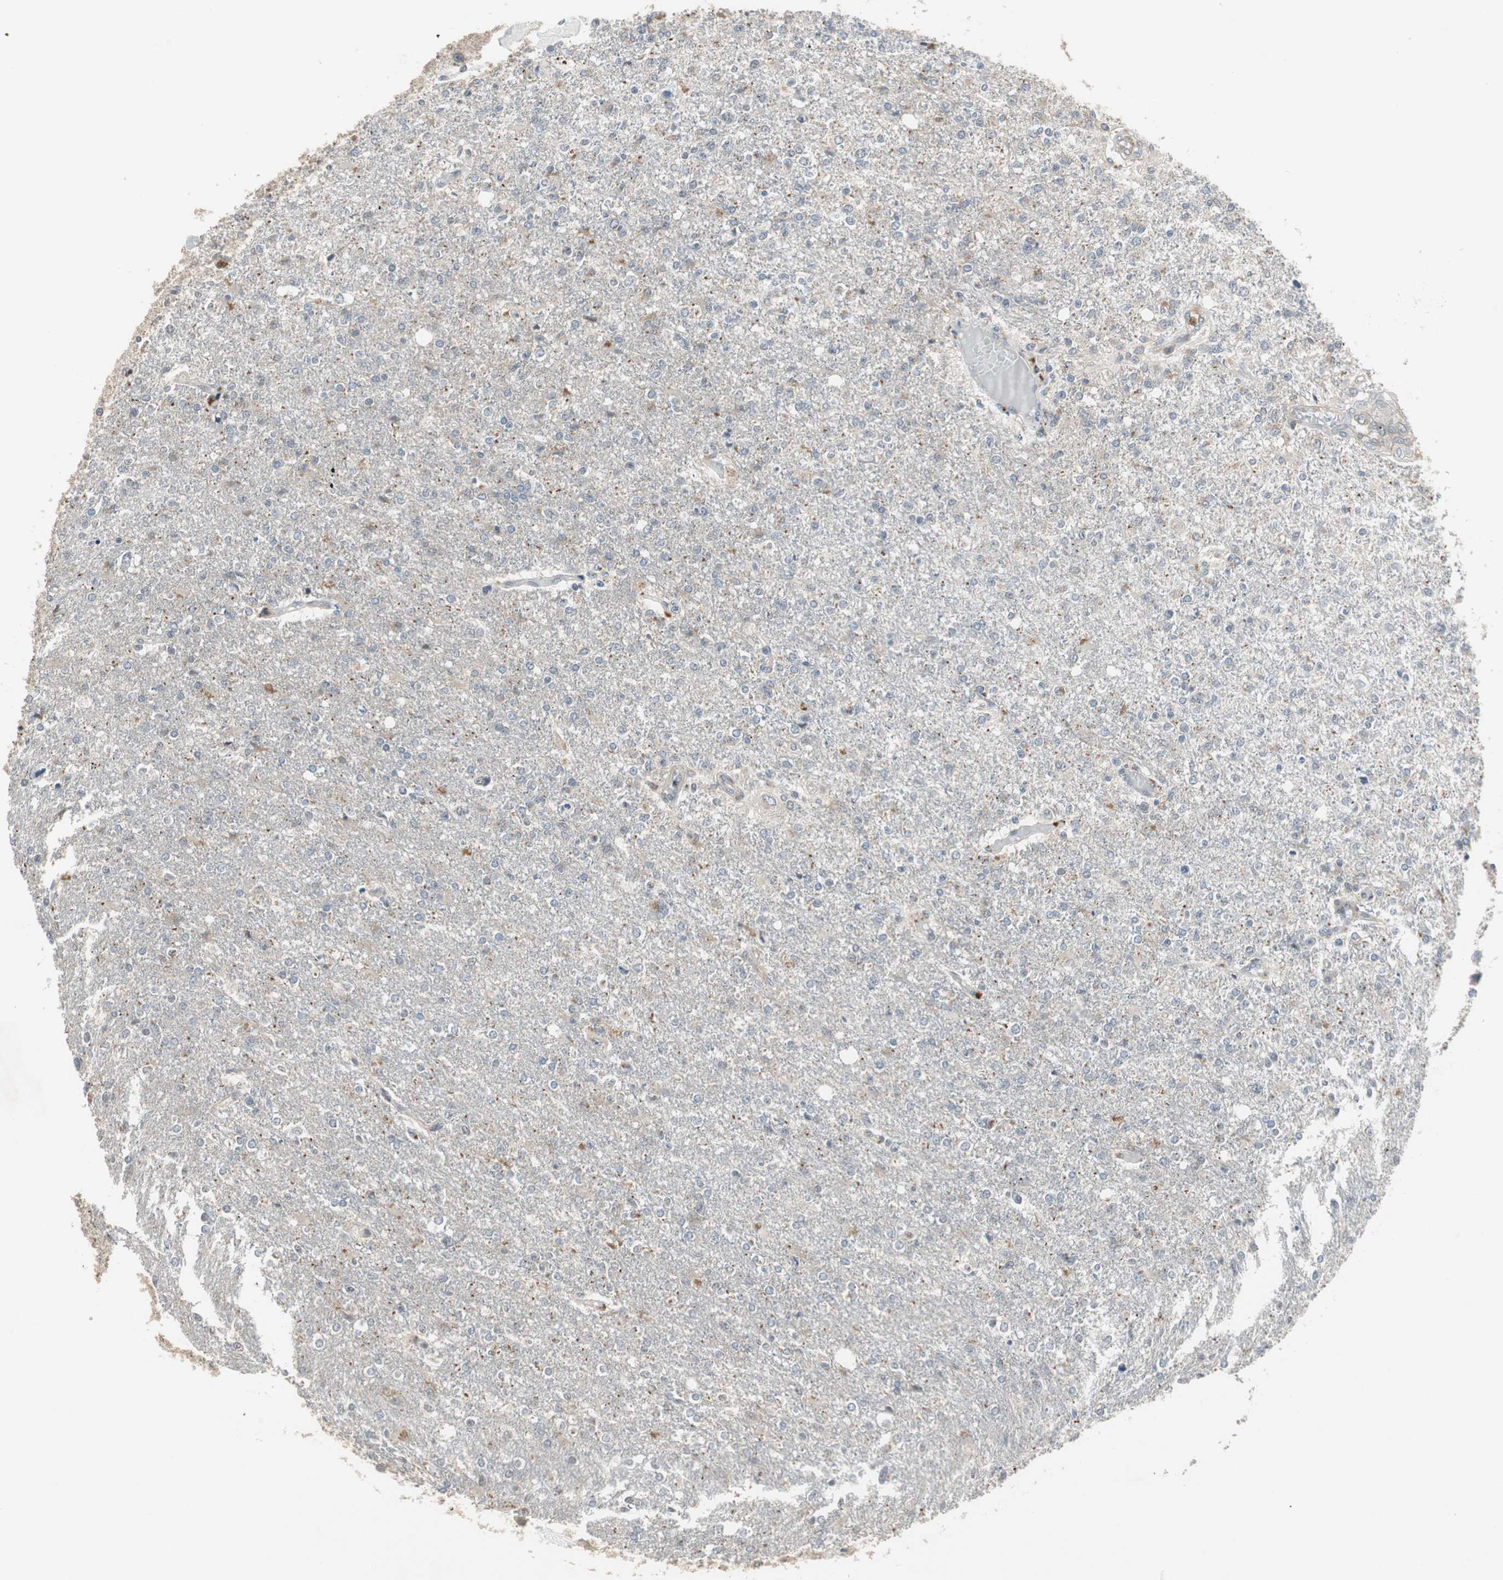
{"staining": {"intensity": "weak", "quantity": "<25%", "location": "cytoplasmic/membranous"}, "tissue": "glioma", "cell_type": "Tumor cells", "image_type": "cancer", "snomed": [{"axis": "morphology", "description": "Glioma, malignant, High grade"}, {"axis": "topography", "description": "Cerebral cortex"}], "caption": "Immunohistochemistry of human glioma demonstrates no staining in tumor cells.", "gene": "SNX4", "patient": {"sex": "male", "age": 76}}